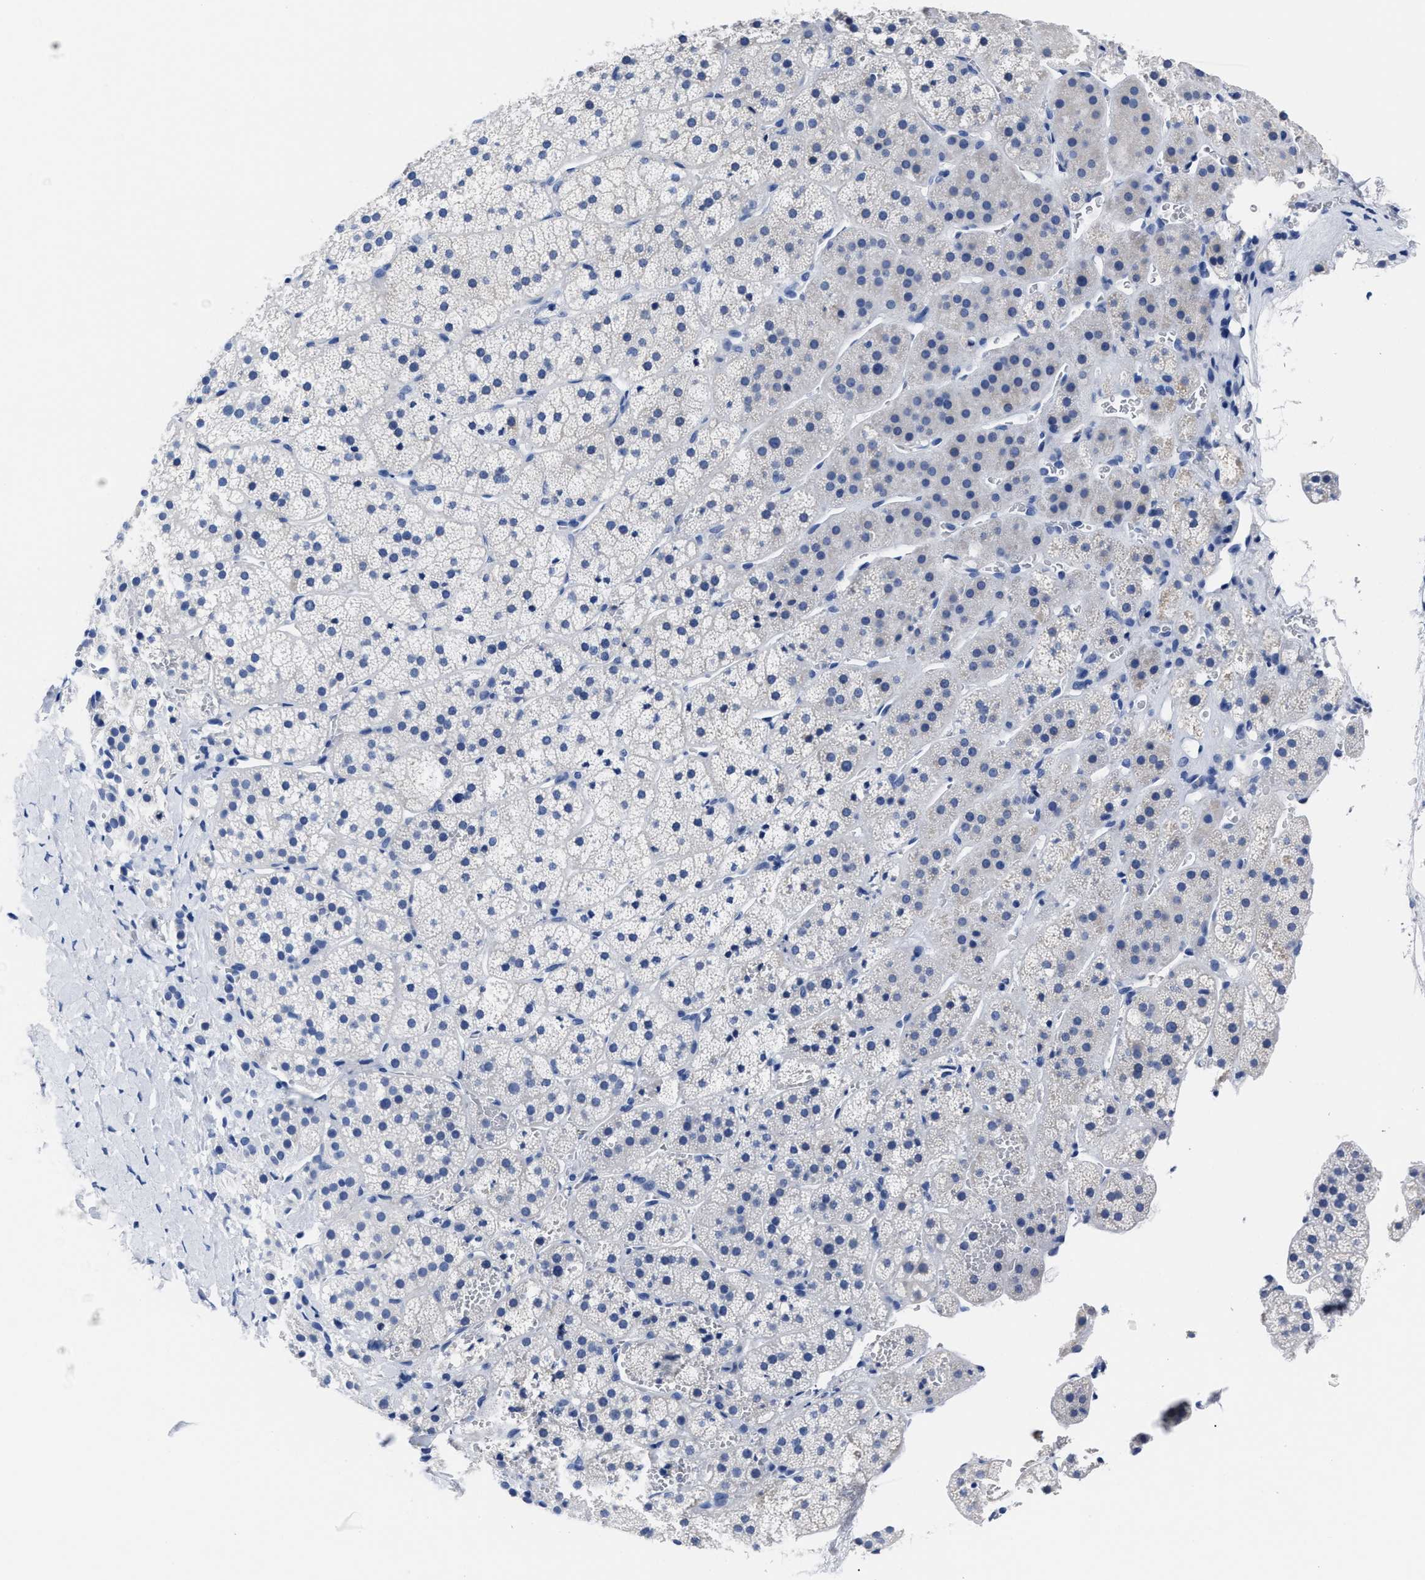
{"staining": {"intensity": "negative", "quantity": "none", "location": "none"}, "tissue": "adrenal gland", "cell_type": "Glandular cells", "image_type": "normal", "snomed": [{"axis": "morphology", "description": "Normal tissue, NOS"}, {"axis": "topography", "description": "Adrenal gland"}], "caption": "This histopathology image is of unremarkable adrenal gland stained with immunohistochemistry (IHC) to label a protein in brown with the nuclei are counter-stained blue. There is no expression in glandular cells.", "gene": "ALPG", "patient": {"sex": "female", "age": 44}}